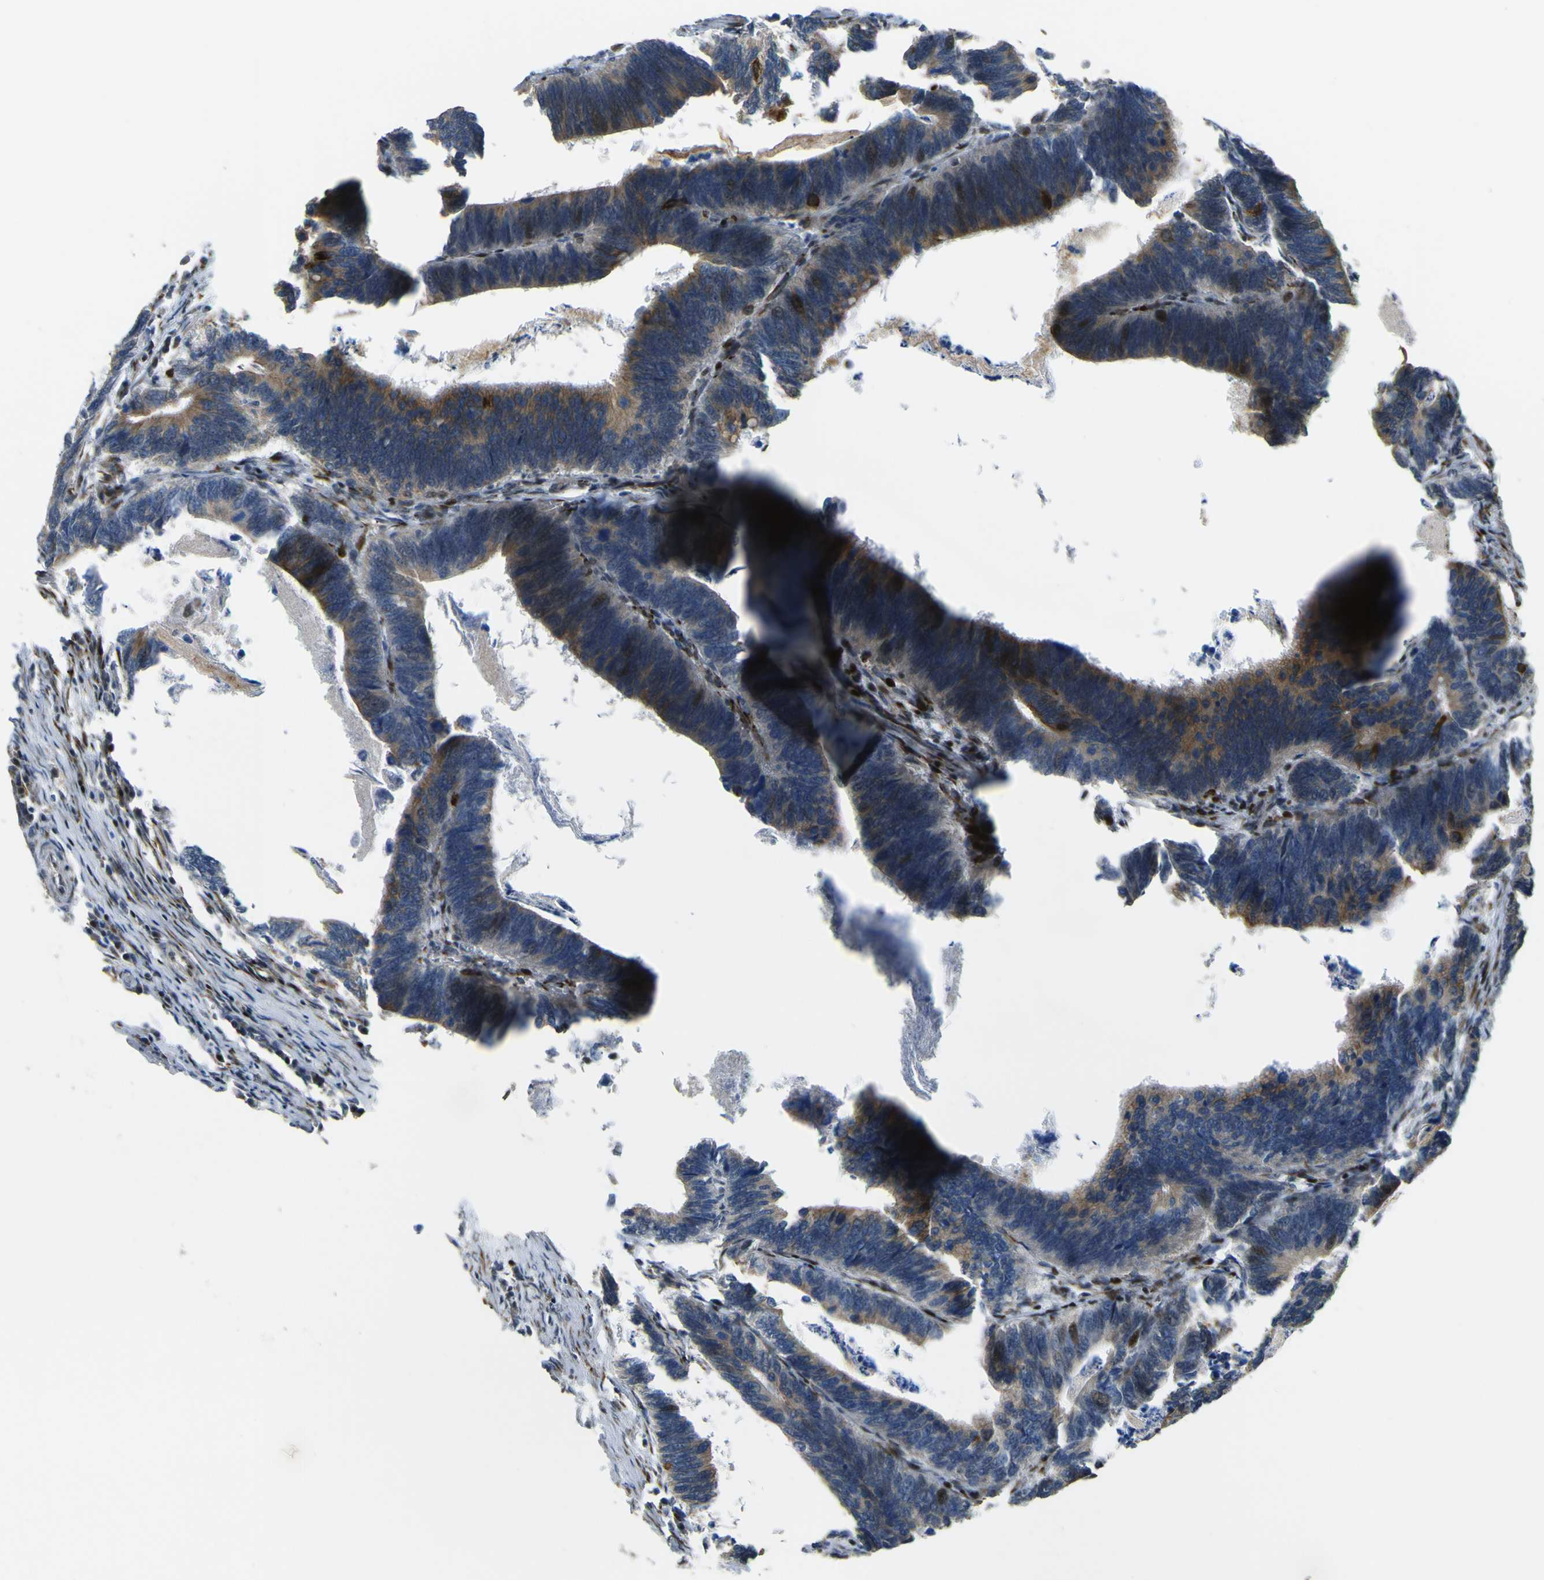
{"staining": {"intensity": "moderate", "quantity": ">75%", "location": "cytoplasmic/membranous"}, "tissue": "colorectal cancer", "cell_type": "Tumor cells", "image_type": "cancer", "snomed": [{"axis": "morphology", "description": "Adenocarcinoma, NOS"}, {"axis": "topography", "description": "Colon"}], "caption": "Brown immunohistochemical staining in colorectal cancer (adenocarcinoma) shows moderate cytoplasmic/membranous staining in about >75% of tumor cells. (Brightfield microscopy of DAB IHC at high magnification).", "gene": "LBHD1", "patient": {"sex": "male", "age": 72}}